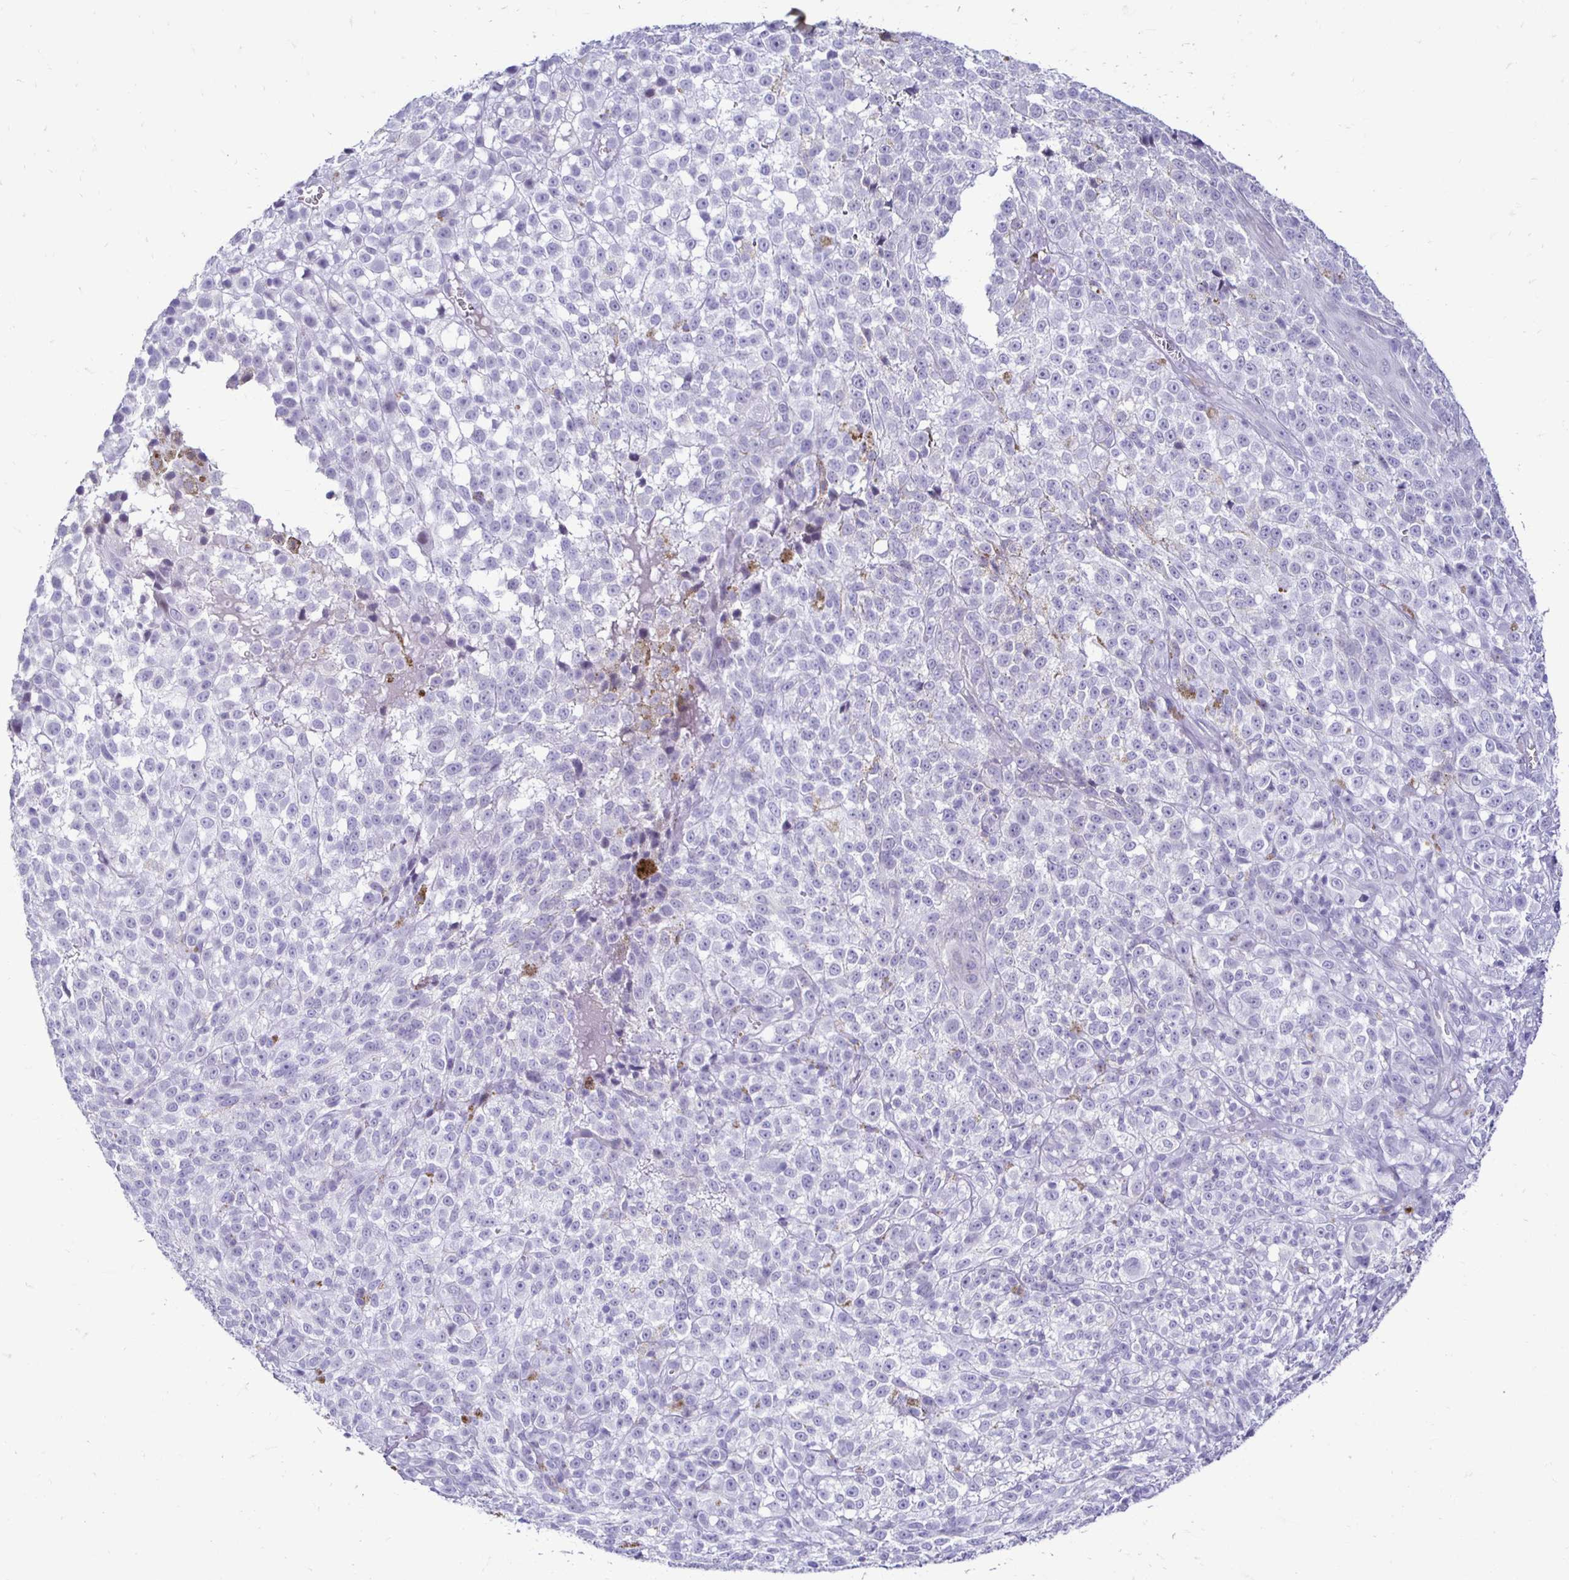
{"staining": {"intensity": "negative", "quantity": "none", "location": "none"}, "tissue": "melanoma", "cell_type": "Tumor cells", "image_type": "cancer", "snomed": [{"axis": "morphology", "description": "Malignant melanoma, NOS"}, {"axis": "topography", "description": "Skin"}], "caption": "IHC histopathology image of melanoma stained for a protein (brown), which shows no staining in tumor cells. (DAB immunohistochemistry, high magnification).", "gene": "RHBDL3", "patient": {"sex": "male", "age": 79}}